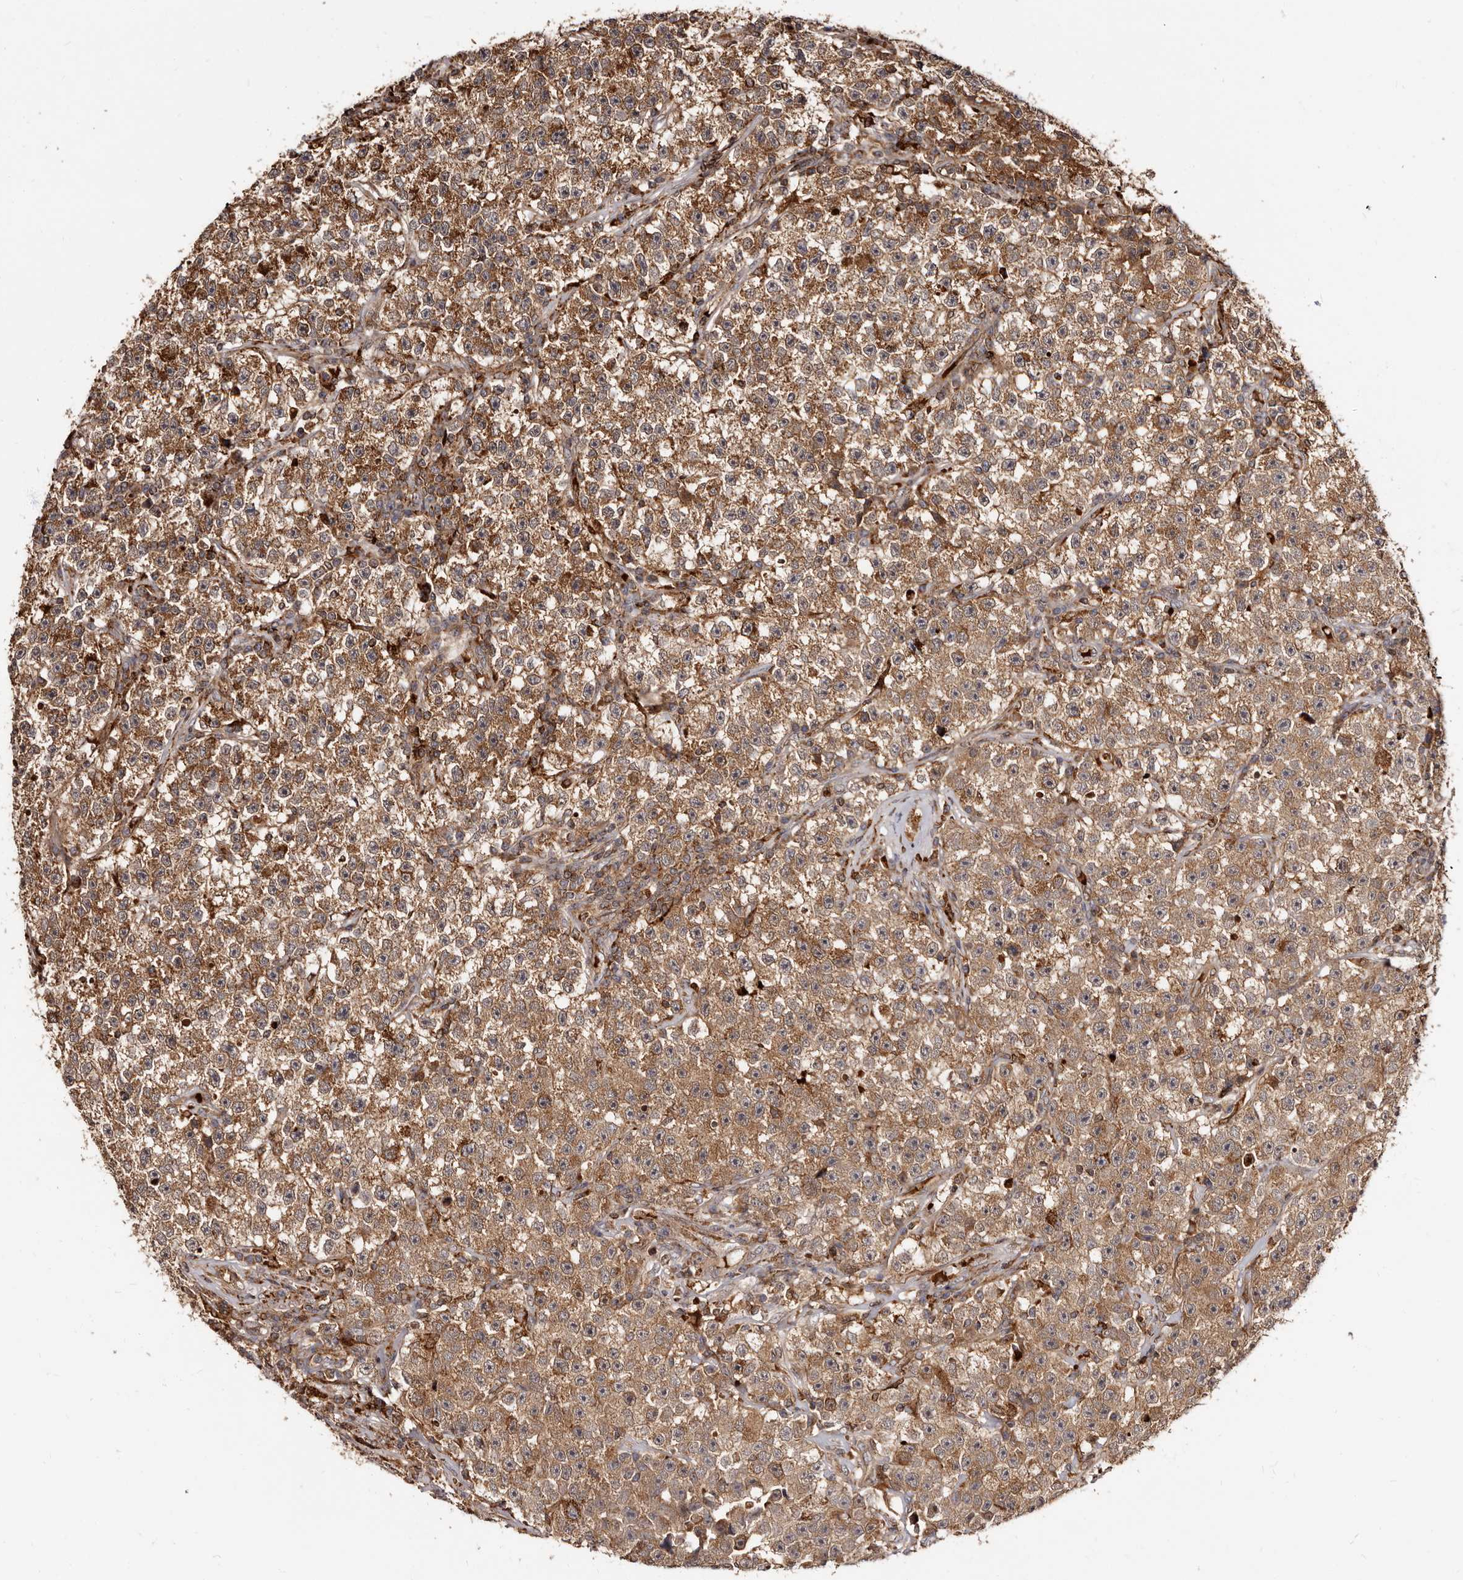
{"staining": {"intensity": "strong", "quantity": ">75%", "location": "cytoplasmic/membranous"}, "tissue": "testis cancer", "cell_type": "Tumor cells", "image_type": "cancer", "snomed": [{"axis": "morphology", "description": "Seminoma, NOS"}, {"axis": "topography", "description": "Testis"}], "caption": "Protein staining exhibits strong cytoplasmic/membranous positivity in about >75% of tumor cells in testis cancer.", "gene": "BAX", "patient": {"sex": "male", "age": 22}}